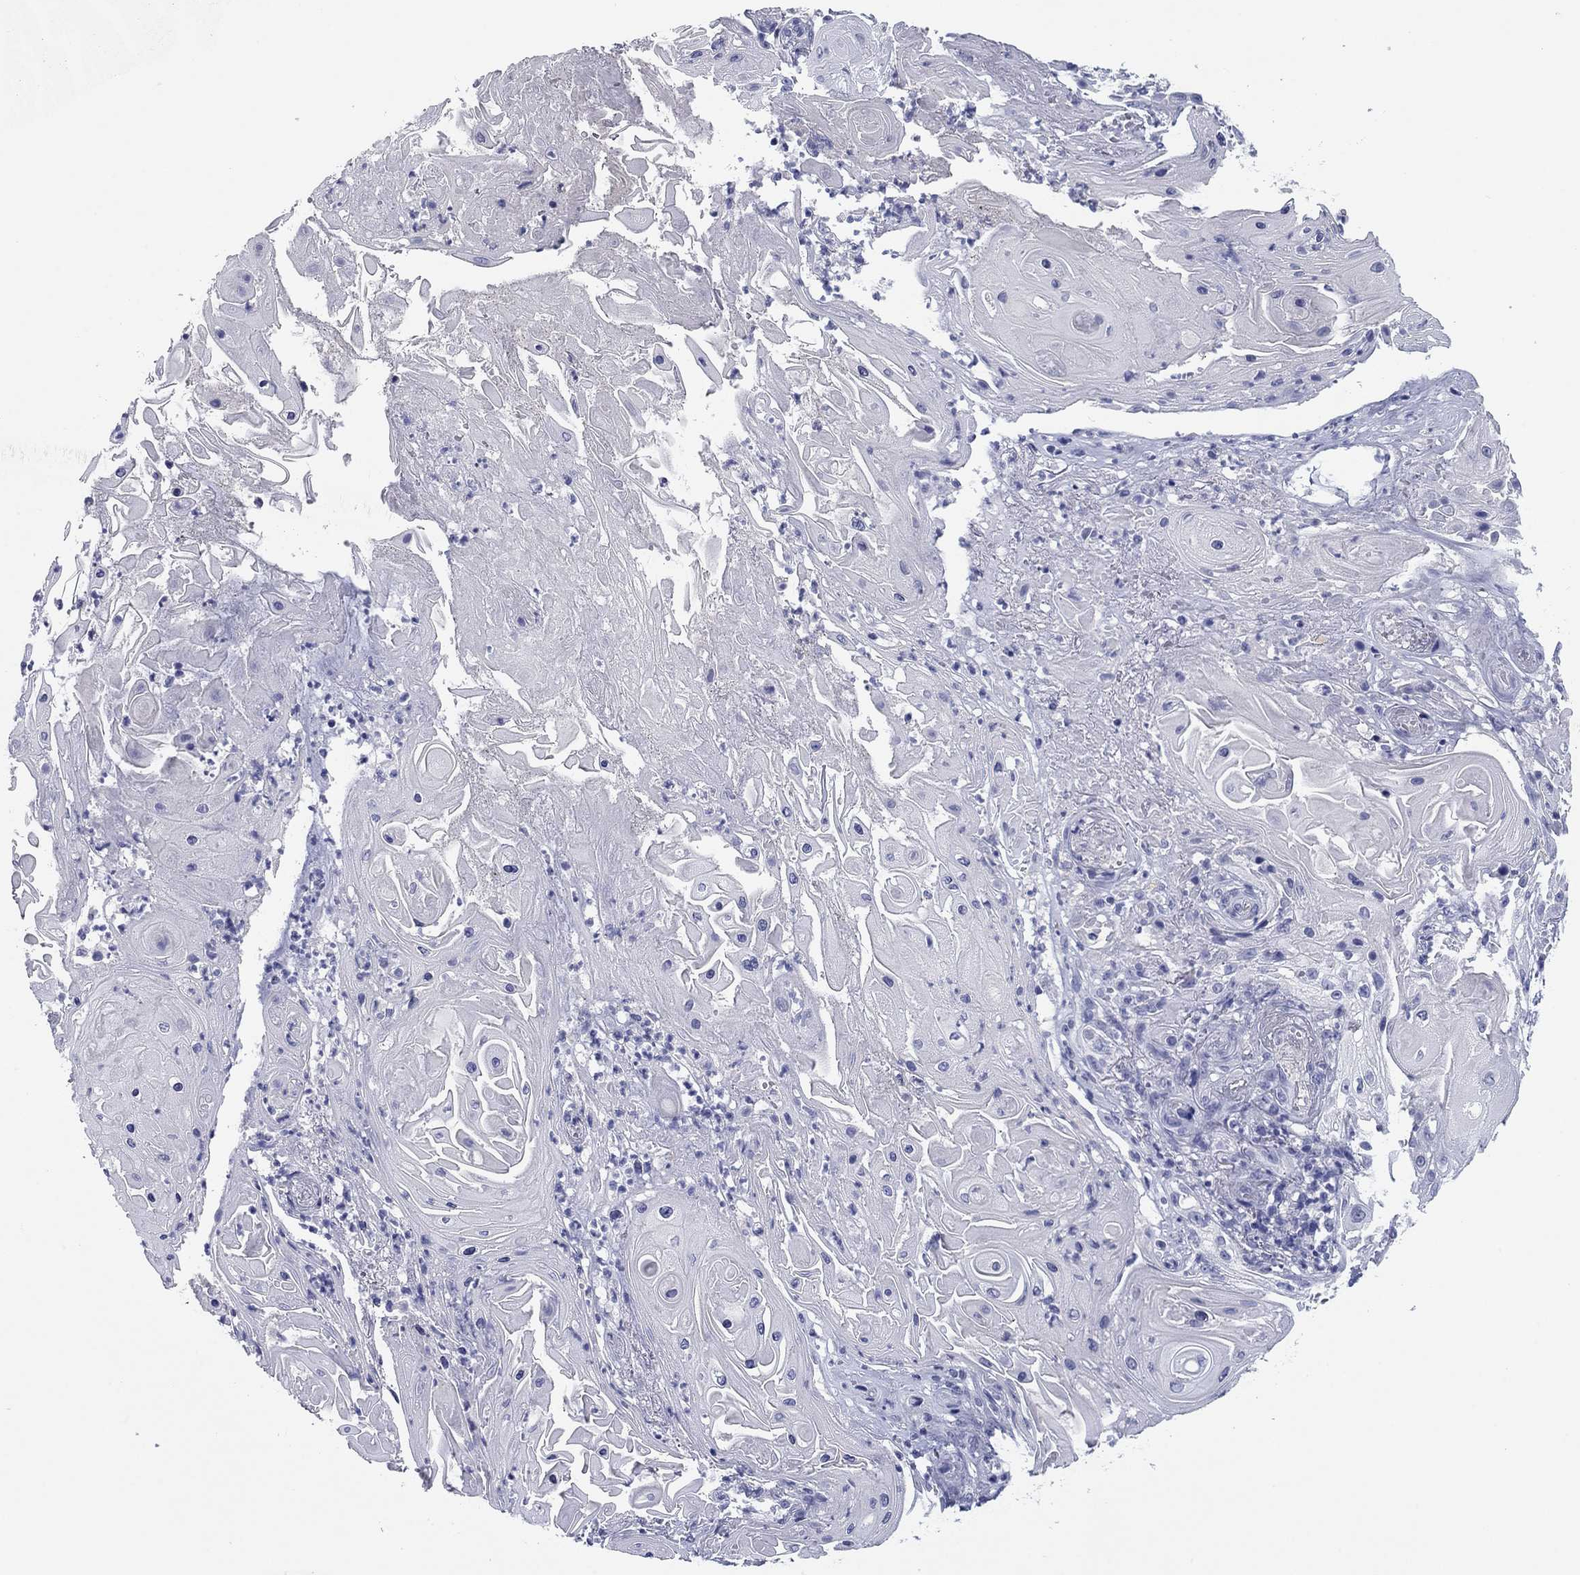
{"staining": {"intensity": "negative", "quantity": "none", "location": "none"}, "tissue": "skin cancer", "cell_type": "Tumor cells", "image_type": "cancer", "snomed": [{"axis": "morphology", "description": "Squamous cell carcinoma, NOS"}, {"axis": "topography", "description": "Skin"}], "caption": "IHC histopathology image of neoplastic tissue: squamous cell carcinoma (skin) stained with DAB shows no significant protein expression in tumor cells.", "gene": "KCNH1", "patient": {"sex": "male", "age": 62}}